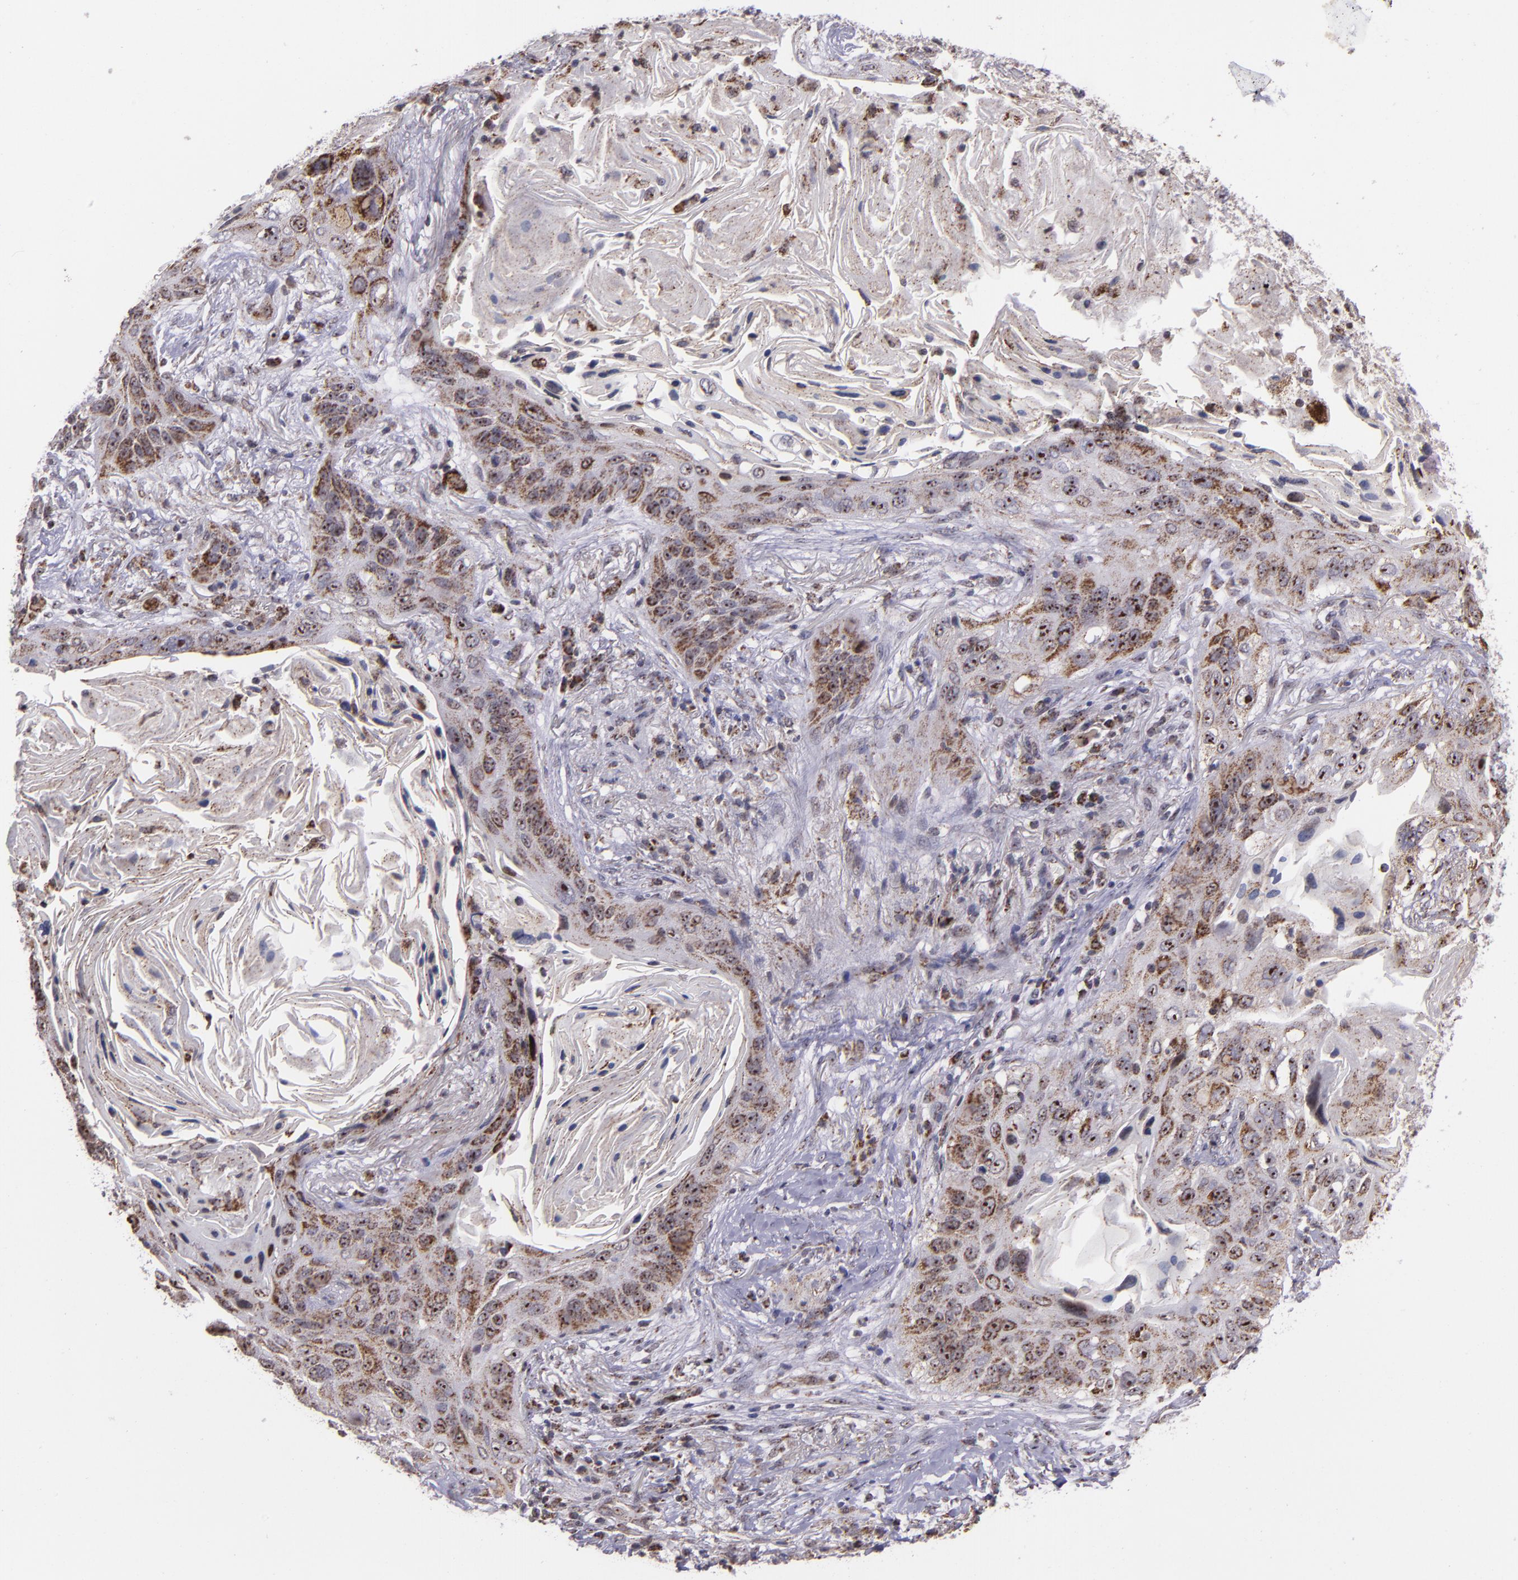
{"staining": {"intensity": "moderate", "quantity": "<25%", "location": "cytoplasmic/membranous,nuclear"}, "tissue": "lung cancer", "cell_type": "Tumor cells", "image_type": "cancer", "snomed": [{"axis": "morphology", "description": "Squamous cell carcinoma, NOS"}, {"axis": "topography", "description": "Lung"}], "caption": "The immunohistochemical stain shows moderate cytoplasmic/membranous and nuclear positivity in tumor cells of lung cancer (squamous cell carcinoma) tissue.", "gene": "LONP1", "patient": {"sex": "female", "age": 67}}